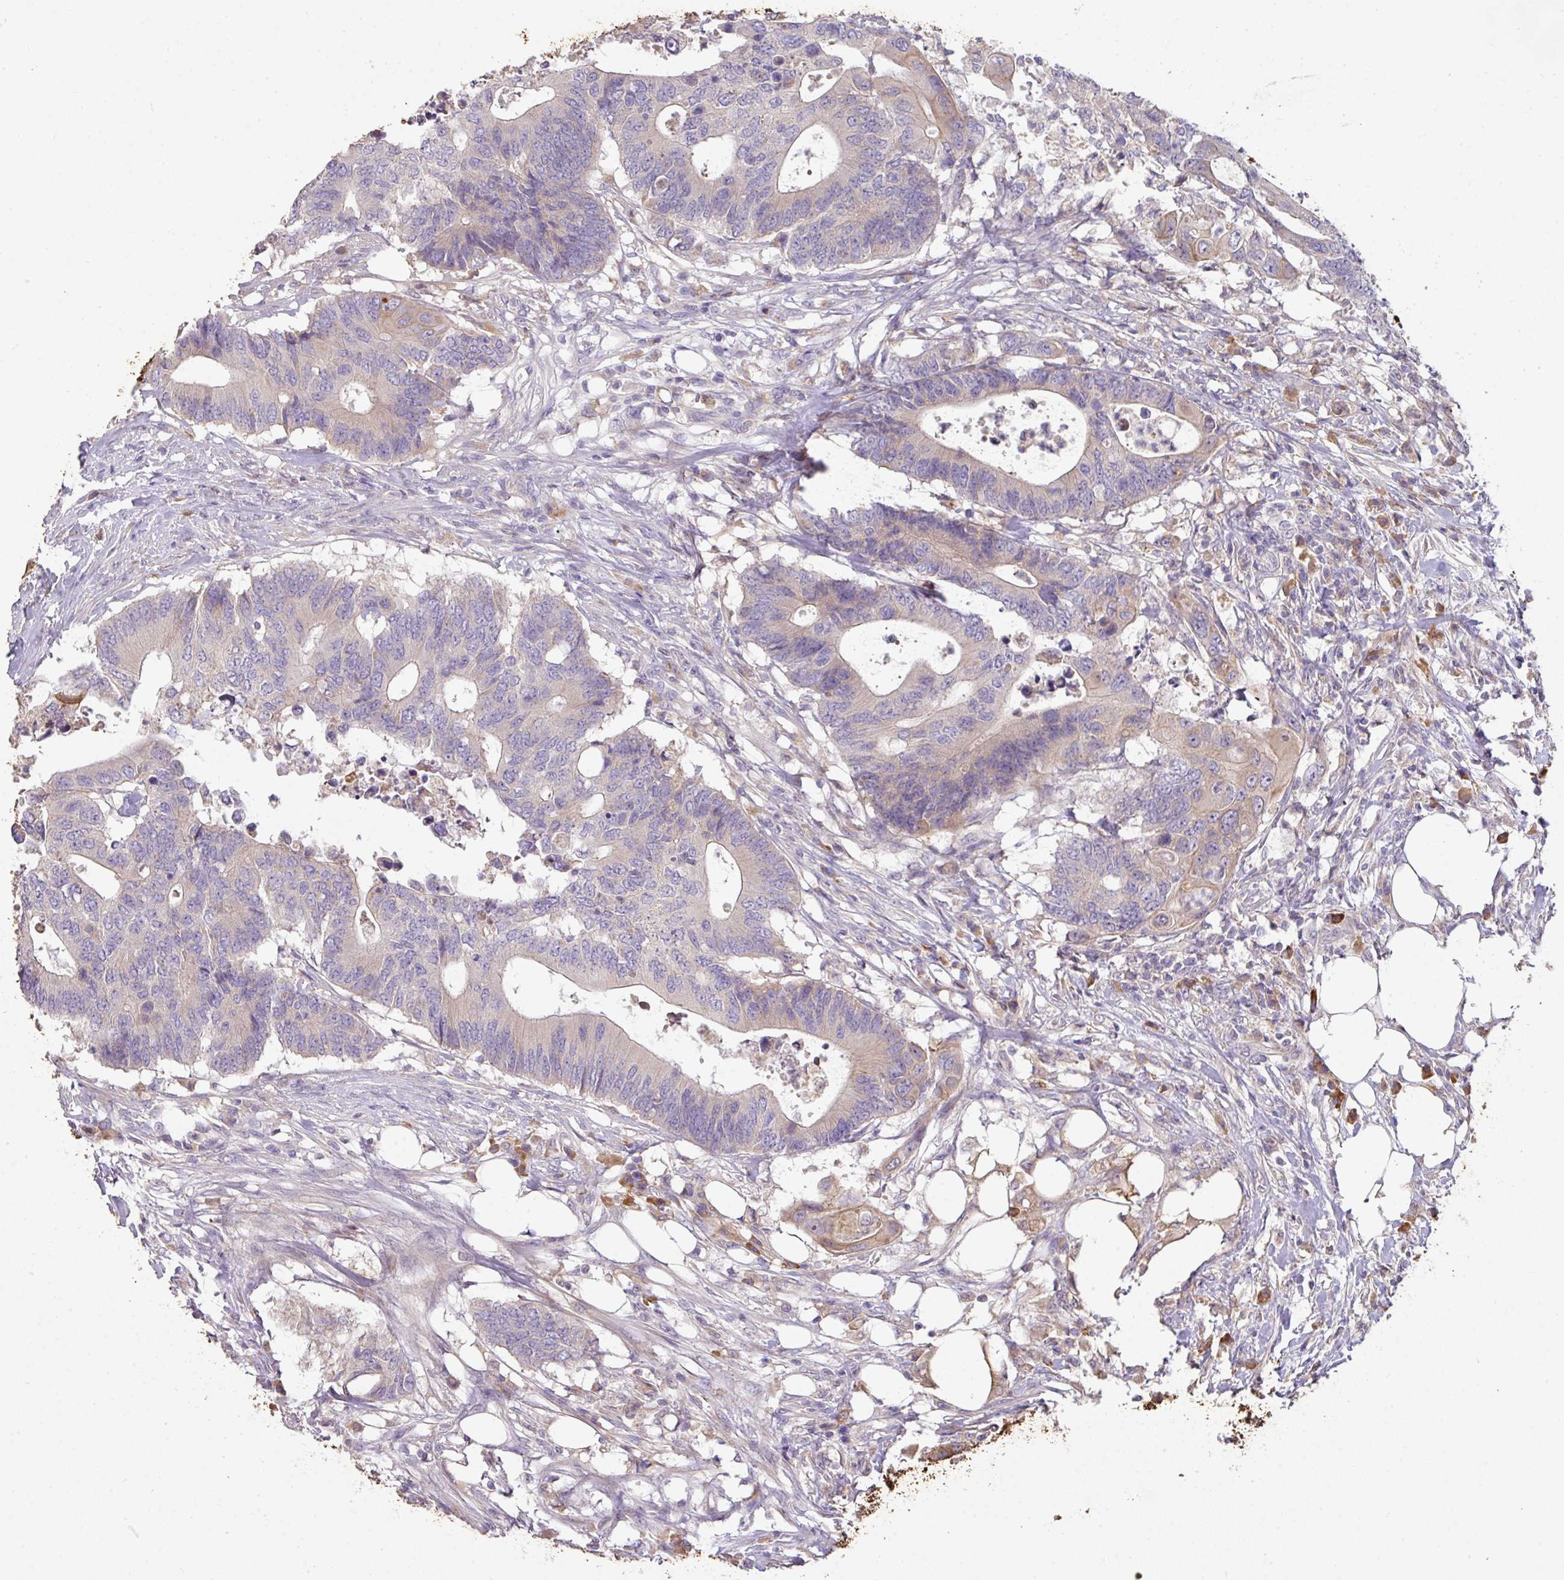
{"staining": {"intensity": "moderate", "quantity": "<25%", "location": "cytoplasmic/membranous"}, "tissue": "colorectal cancer", "cell_type": "Tumor cells", "image_type": "cancer", "snomed": [{"axis": "morphology", "description": "Adenocarcinoma, NOS"}, {"axis": "topography", "description": "Colon"}], "caption": "Moderate cytoplasmic/membranous positivity is identified in approximately <25% of tumor cells in adenocarcinoma (colorectal).", "gene": "ZNF266", "patient": {"sex": "male", "age": 71}}